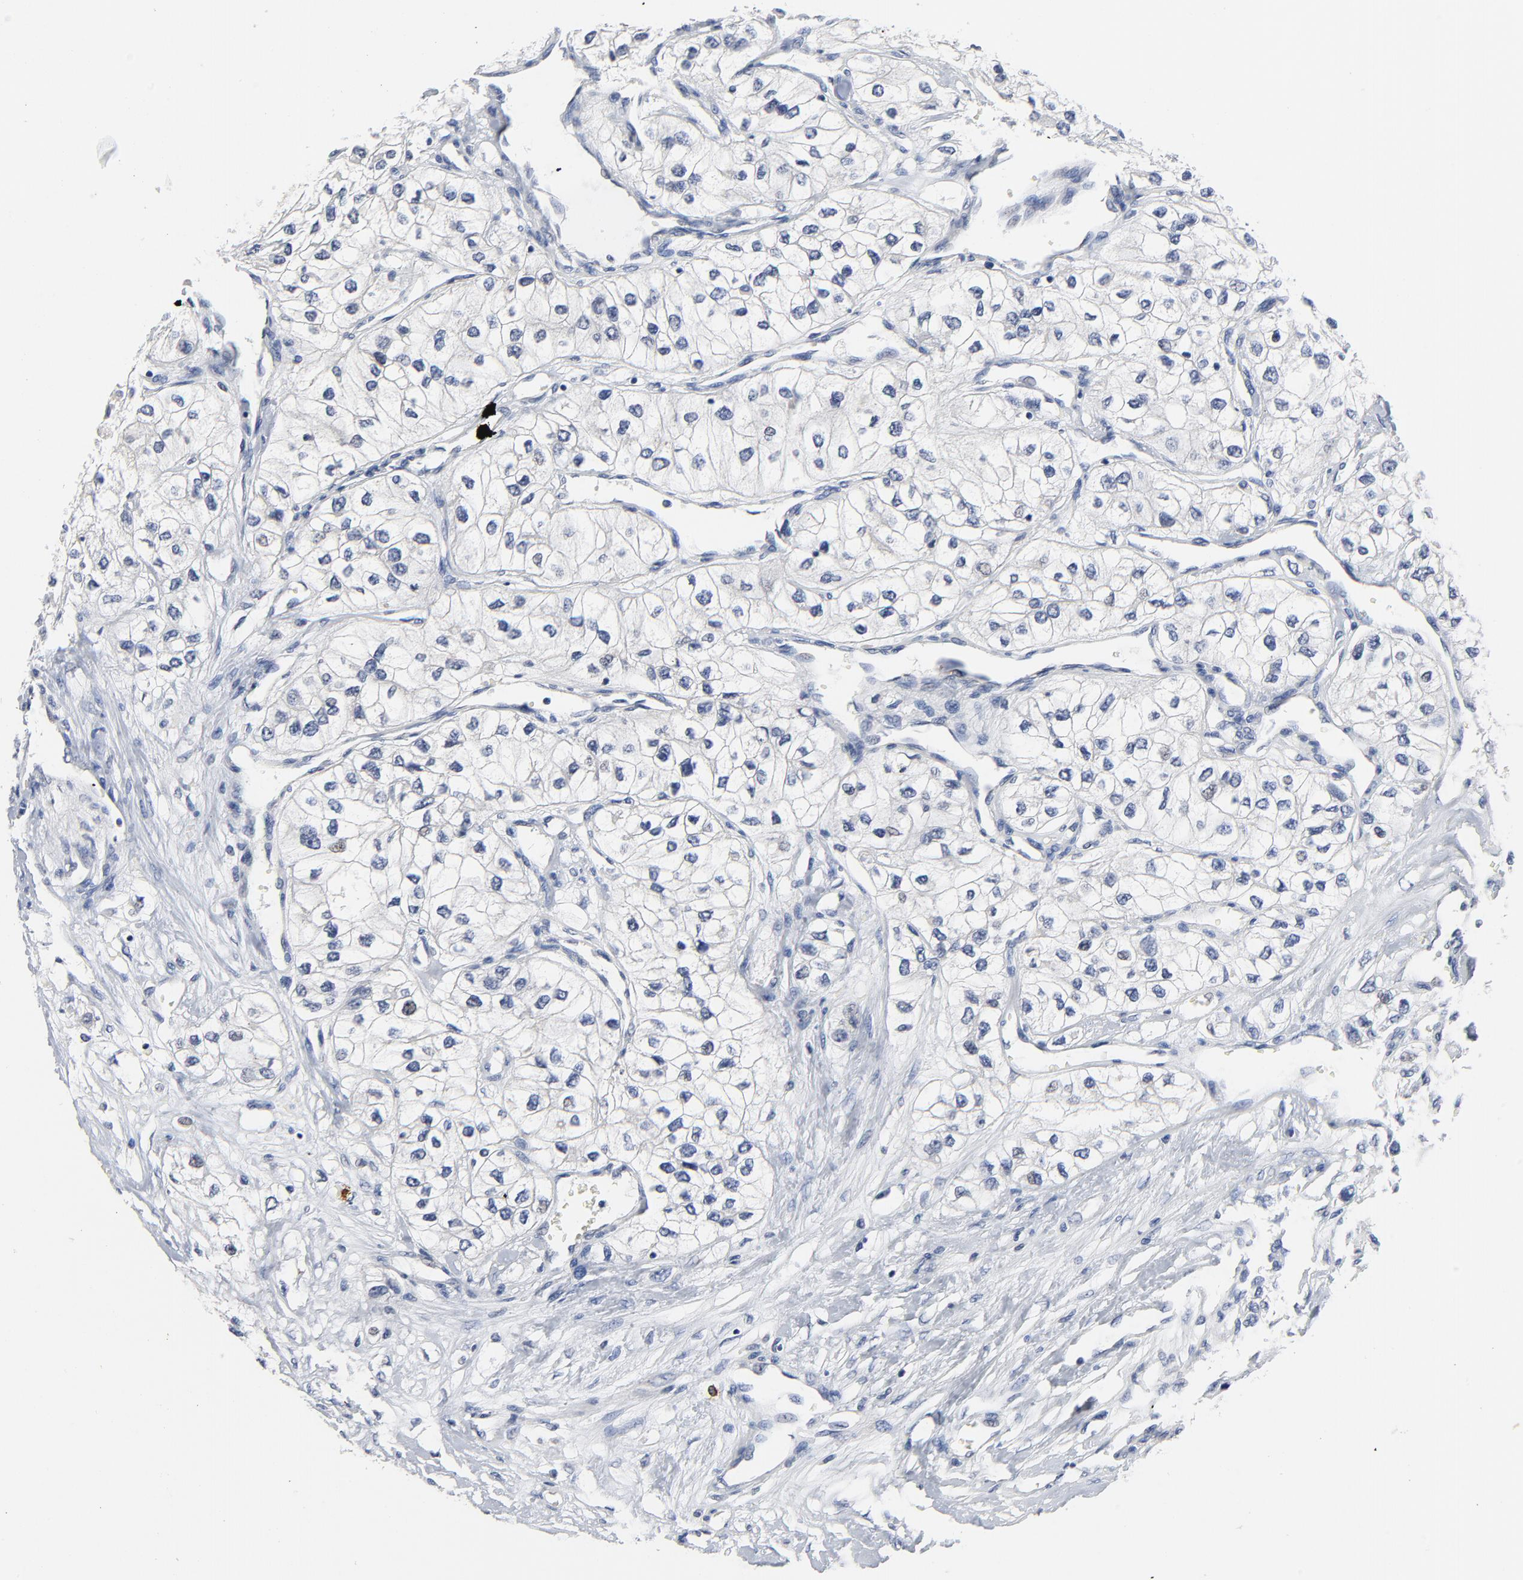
{"staining": {"intensity": "negative", "quantity": "none", "location": "none"}, "tissue": "renal cancer", "cell_type": "Tumor cells", "image_type": "cancer", "snomed": [{"axis": "morphology", "description": "Adenocarcinoma, NOS"}, {"axis": "topography", "description": "Kidney"}], "caption": "The histopathology image reveals no staining of tumor cells in adenocarcinoma (renal).", "gene": "FBXL5", "patient": {"sex": "male", "age": 57}}